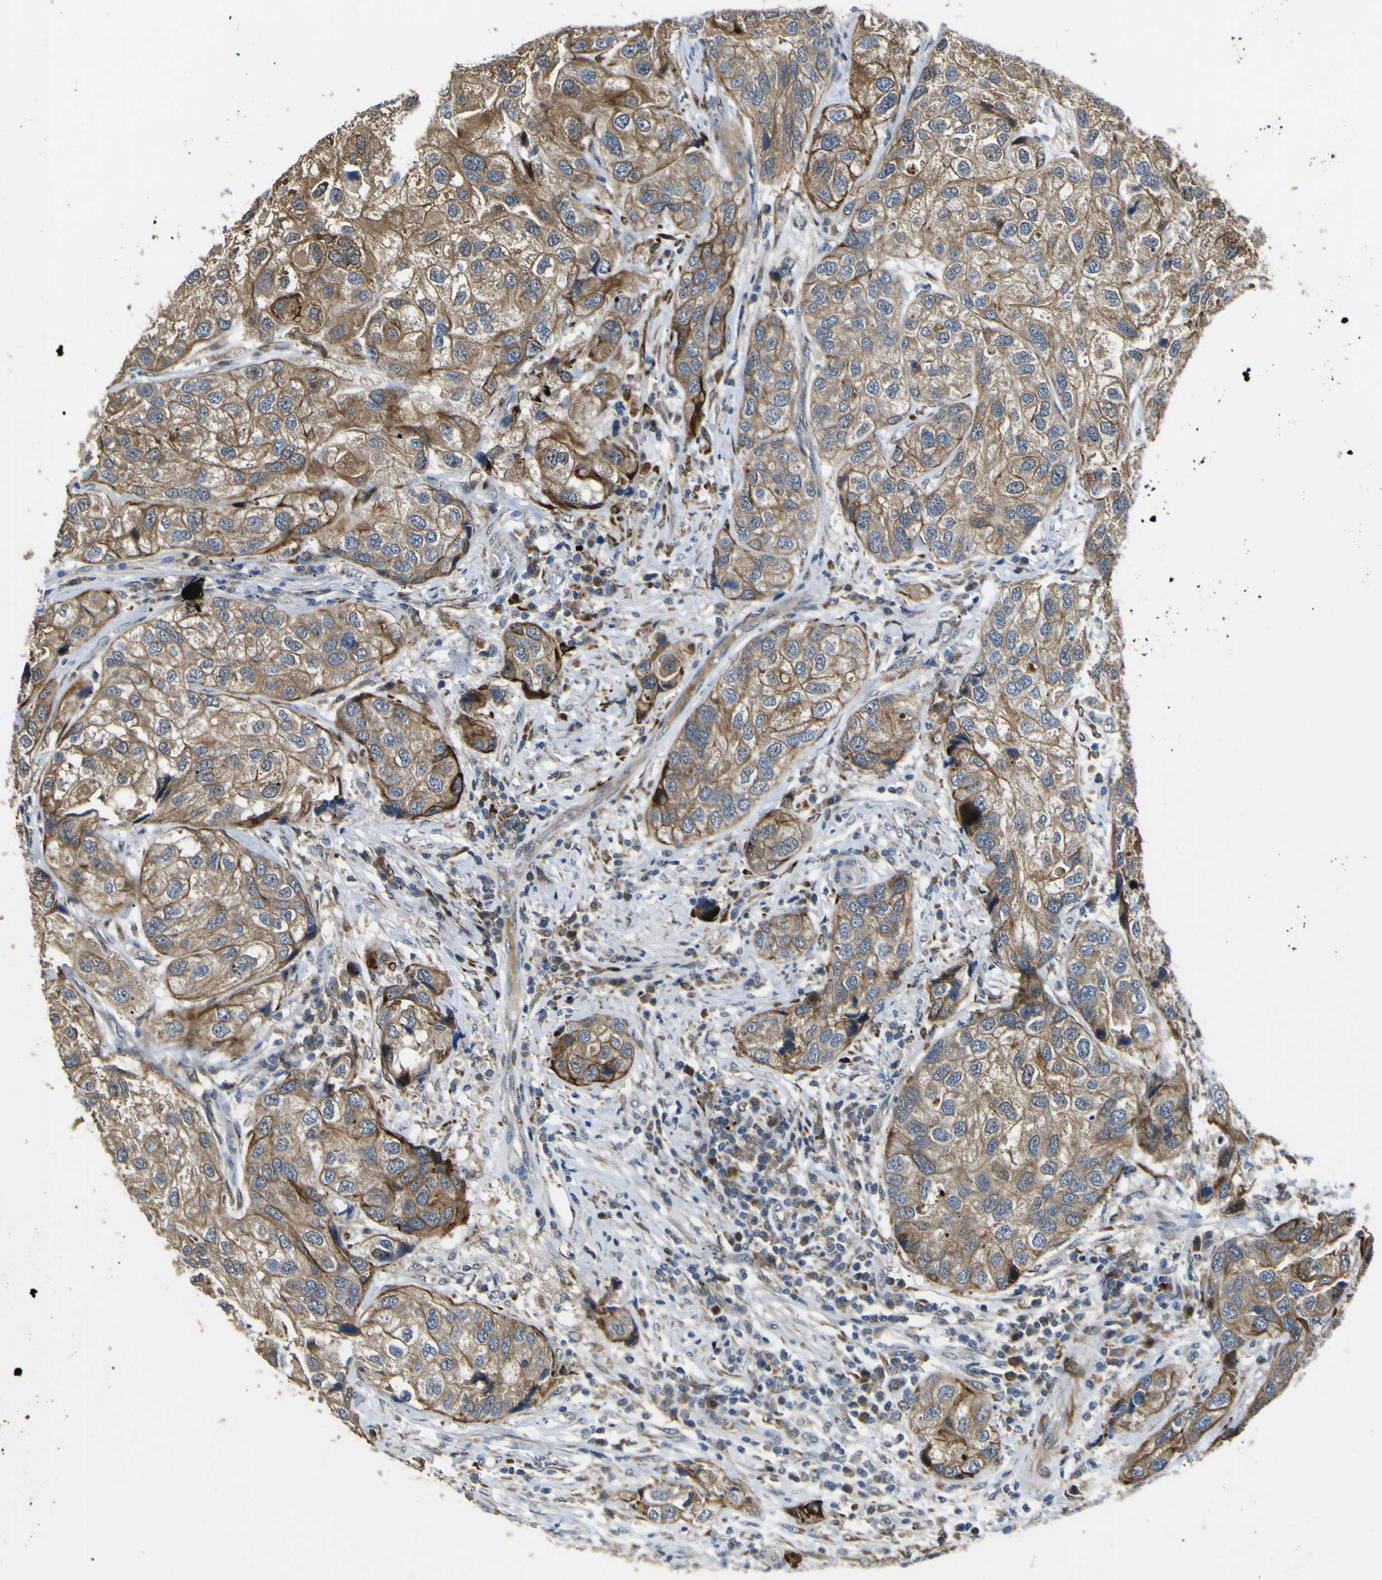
{"staining": {"intensity": "moderate", "quantity": ">75%", "location": "cytoplasmic/membranous"}, "tissue": "urothelial cancer", "cell_type": "Tumor cells", "image_type": "cancer", "snomed": [{"axis": "morphology", "description": "Urothelial carcinoma, High grade"}, {"axis": "topography", "description": "Urinary bladder"}], "caption": "This micrograph reveals IHC staining of human urothelial cancer, with medium moderate cytoplasmic/membranous staining in approximately >75% of tumor cells.", "gene": "LBHD1", "patient": {"sex": "female", "age": 64}}